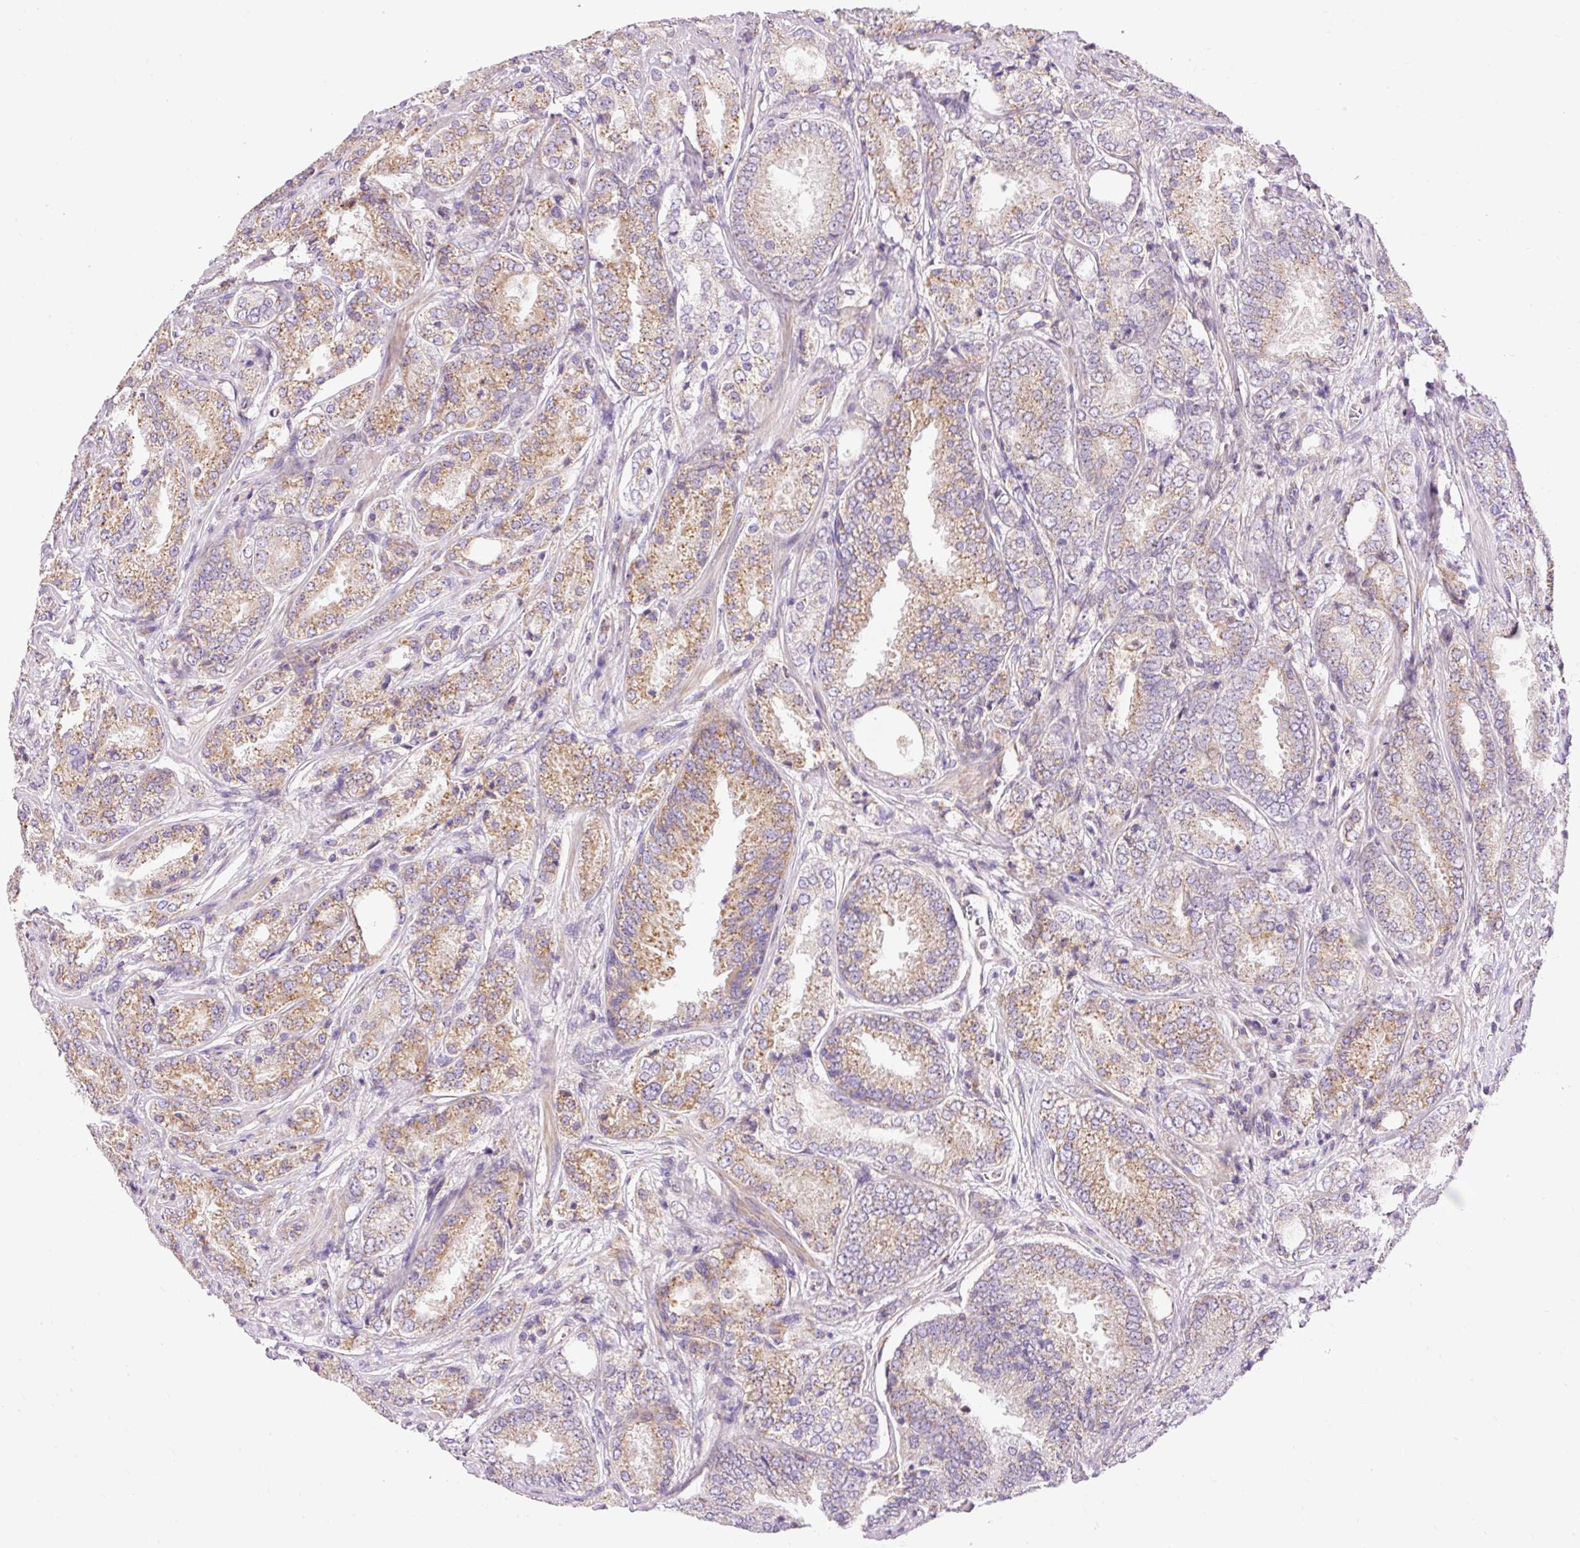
{"staining": {"intensity": "moderate", "quantity": "25%-75%", "location": "cytoplasmic/membranous"}, "tissue": "prostate cancer", "cell_type": "Tumor cells", "image_type": "cancer", "snomed": [{"axis": "morphology", "description": "Adenocarcinoma, High grade"}, {"axis": "topography", "description": "Prostate"}], "caption": "Prostate cancer stained with immunohistochemistry displays moderate cytoplasmic/membranous positivity in approximately 25%-75% of tumor cells.", "gene": "IMMT", "patient": {"sex": "male", "age": 63}}